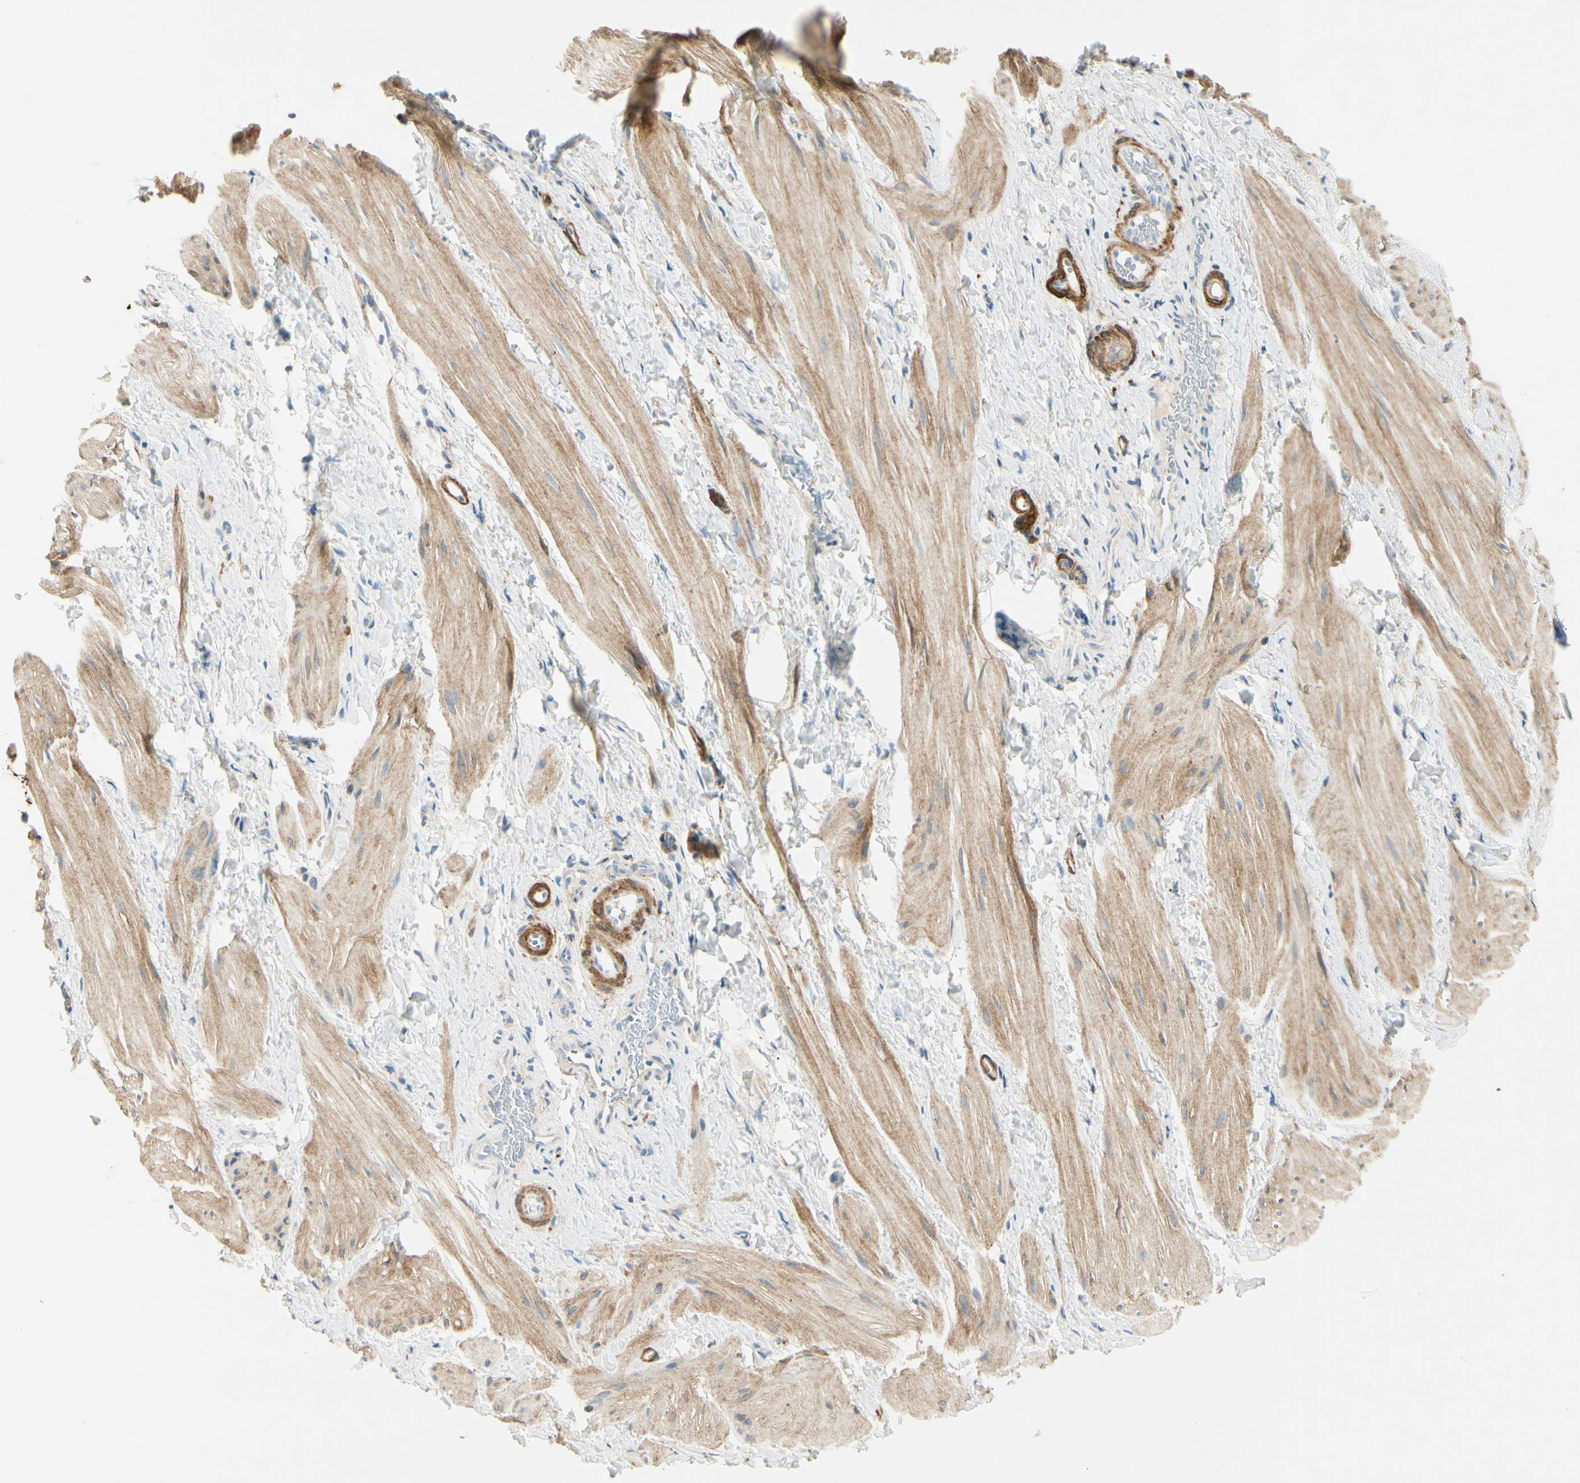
{"staining": {"intensity": "weak", "quantity": "25%-75%", "location": "cytoplasmic/membranous"}, "tissue": "smooth muscle", "cell_type": "Smooth muscle cells", "image_type": "normal", "snomed": [{"axis": "morphology", "description": "Normal tissue, NOS"}, {"axis": "topography", "description": "Smooth muscle"}], "caption": "Smooth muscle cells display weak cytoplasmic/membranous positivity in approximately 25%-75% of cells in benign smooth muscle.", "gene": "AMPH", "patient": {"sex": "male", "age": 16}}